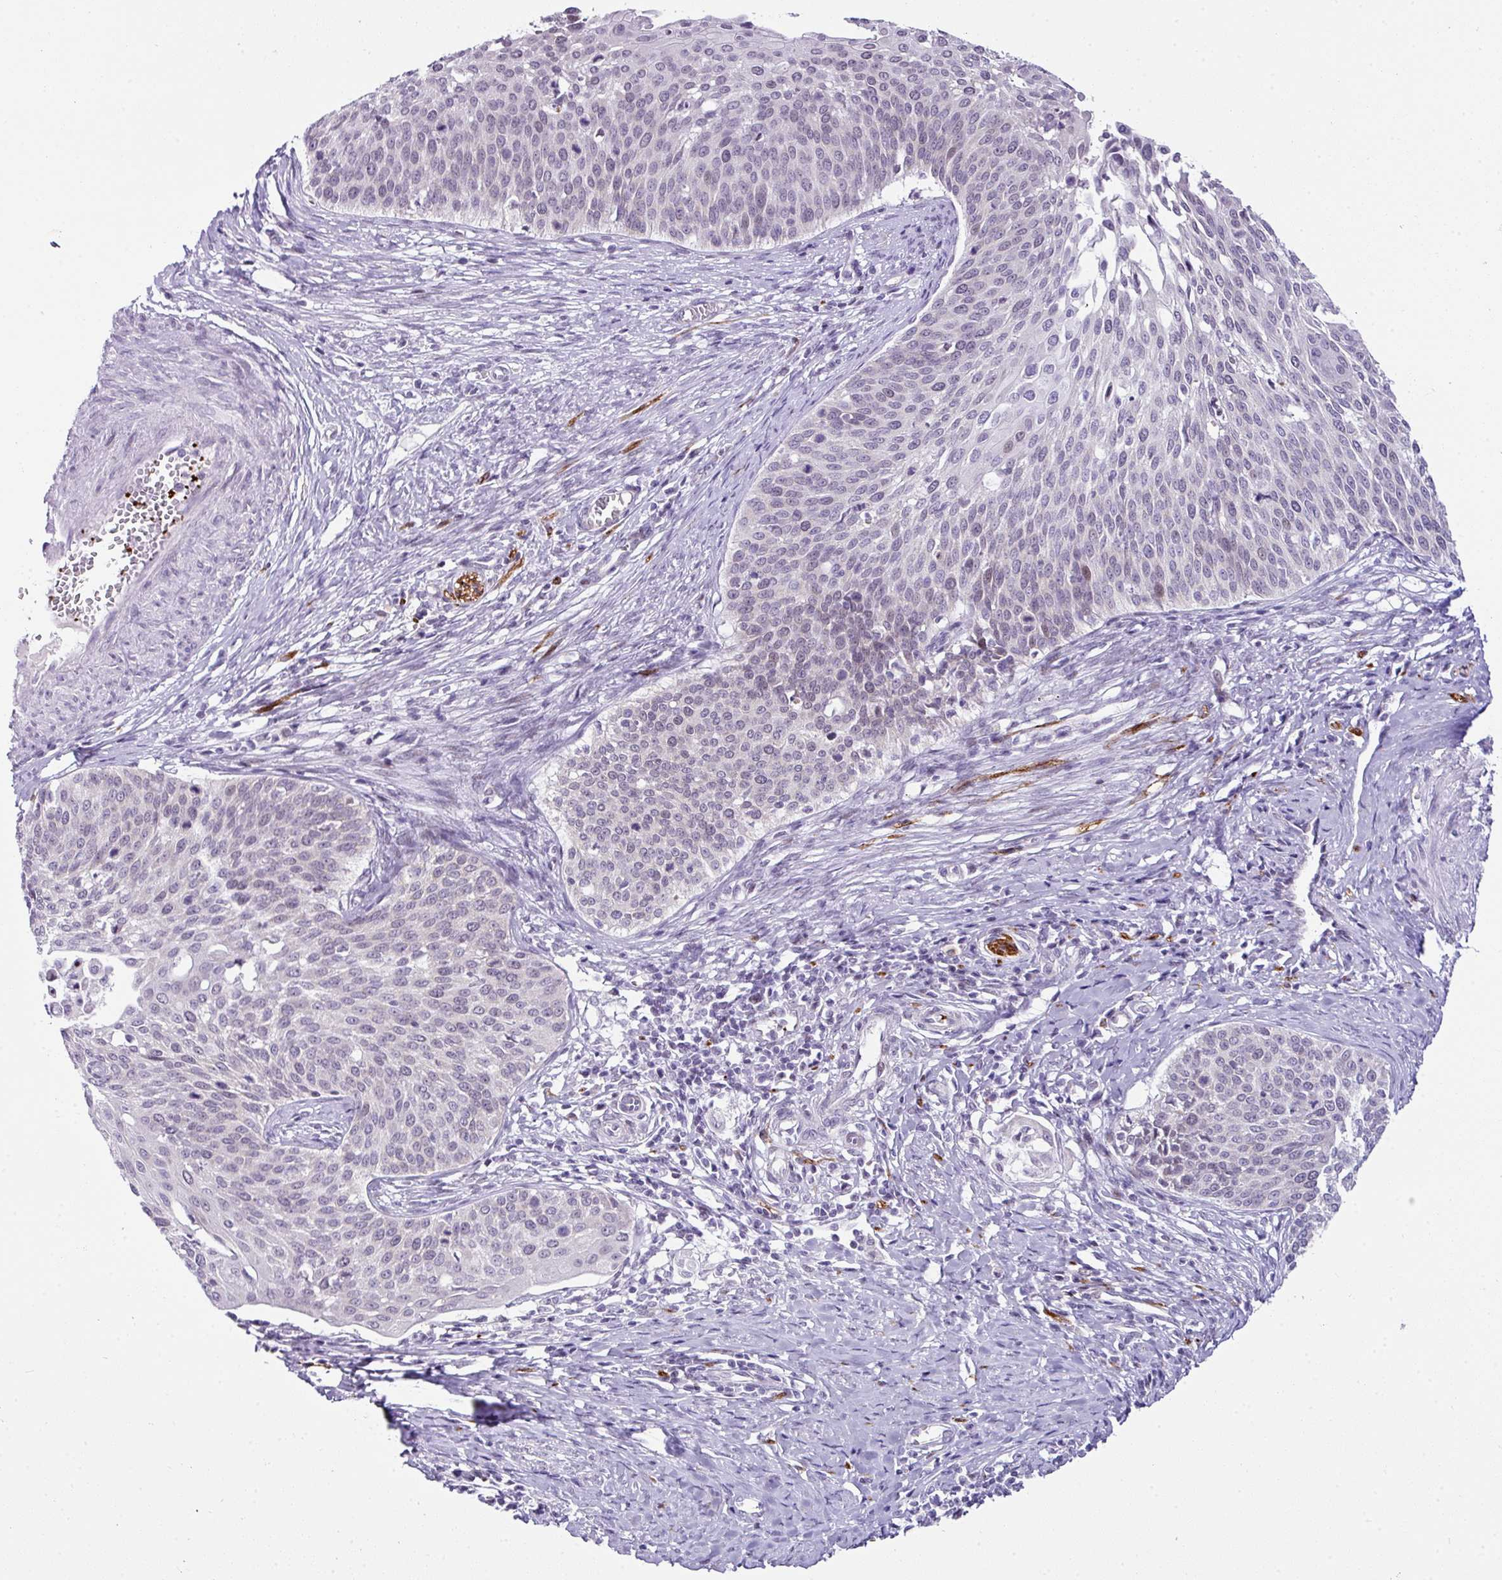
{"staining": {"intensity": "negative", "quantity": "none", "location": "none"}, "tissue": "cervical cancer", "cell_type": "Tumor cells", "image_type": "cancer", "snomed": [{"axis": "morphology", "description": "Squamous cell carcinoma, NOS"}, {"axis": "topography", "description": "Cervix"}], "caption": "DAB immunohistochemical staining of human cervical cancer displays no significant positivity in tumor cells.", "gene": "CMTM5", "patient": {"sex": "female", "age": 44}}